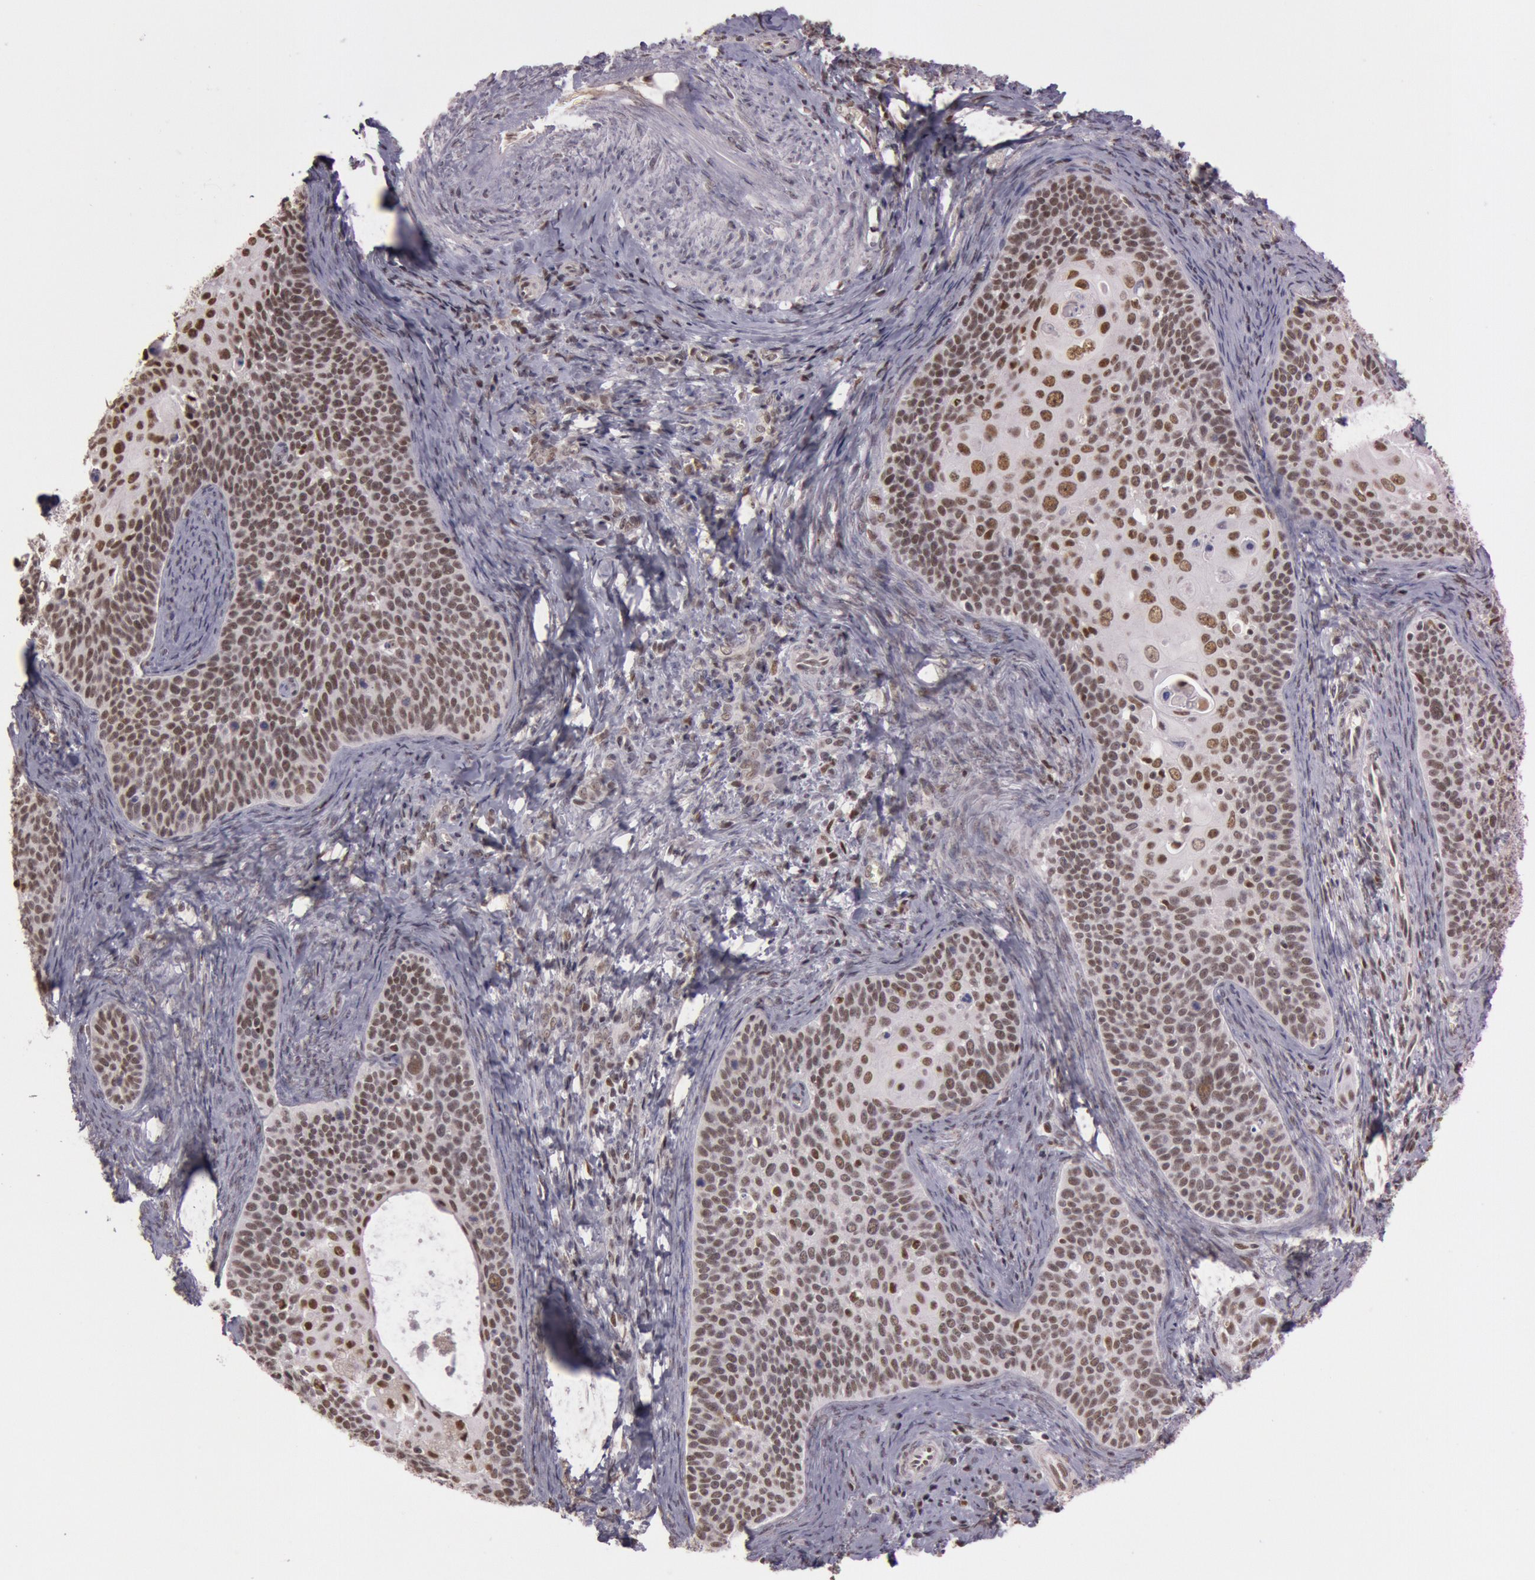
{"staining": {"intensity": "moderate", "quantity": ">75%", "location": "nuclear"}, "tissue": "cervical cancer", "cell_type": "Tumor cells", "image_type": "cancer", "snomed": [{"axis": "morphology", "description": "Squamous cell carcinoma, NOS"}, {"axis": "topography", "description": "Cervix"}], "caption": "Protein expression analysis of human cervical squamous cell carcinoma reveals moderate nuclear expression in approximately >75% of tumor cells.", "gene": "TASL", "patient": {"sex": "female", "age": 33}}